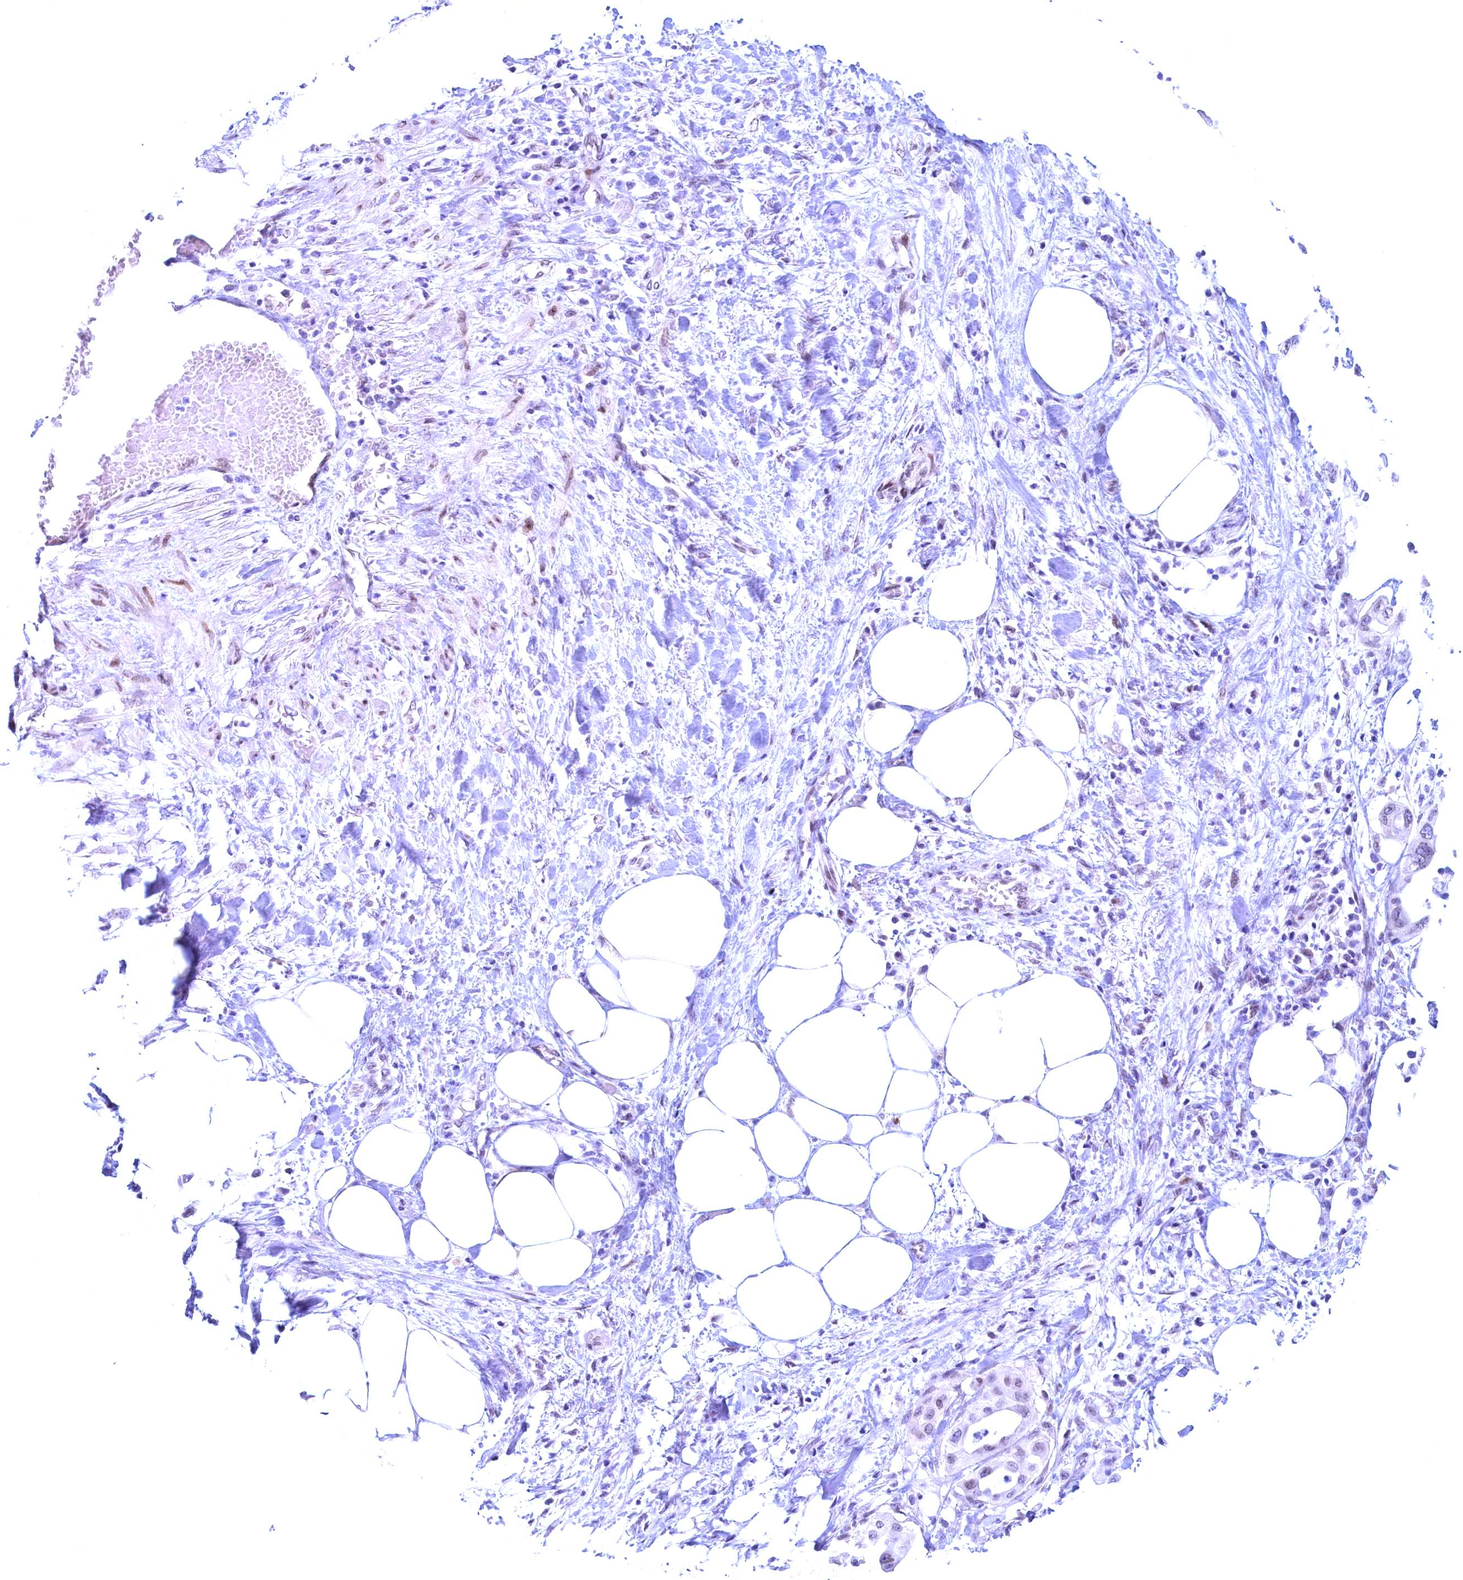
{"staining": {"intensity": "weak", "quantity": "<25%", "location": "cytoplasmic/membranous,nuclear"}, "tissue": "pancreatic cancer", "cell_type": "Tumor cells", "image_type": "cancer", "snomed": [{"axis": "morphology", "description": "Adenocarcinoma, NOS"}, {"axis": "topography", "description": "Pancreas"}], "caption": "Immunohistochemistry histopathology image of neoplastic tissue: human pancreatic adenocarcinoma stained with DAB (3,3'-diaminobenzidine) exhibits no significant protein expression in tumor cells.", "gene": "GPSM1", "patient": {"sex": "male", "age": 68}}